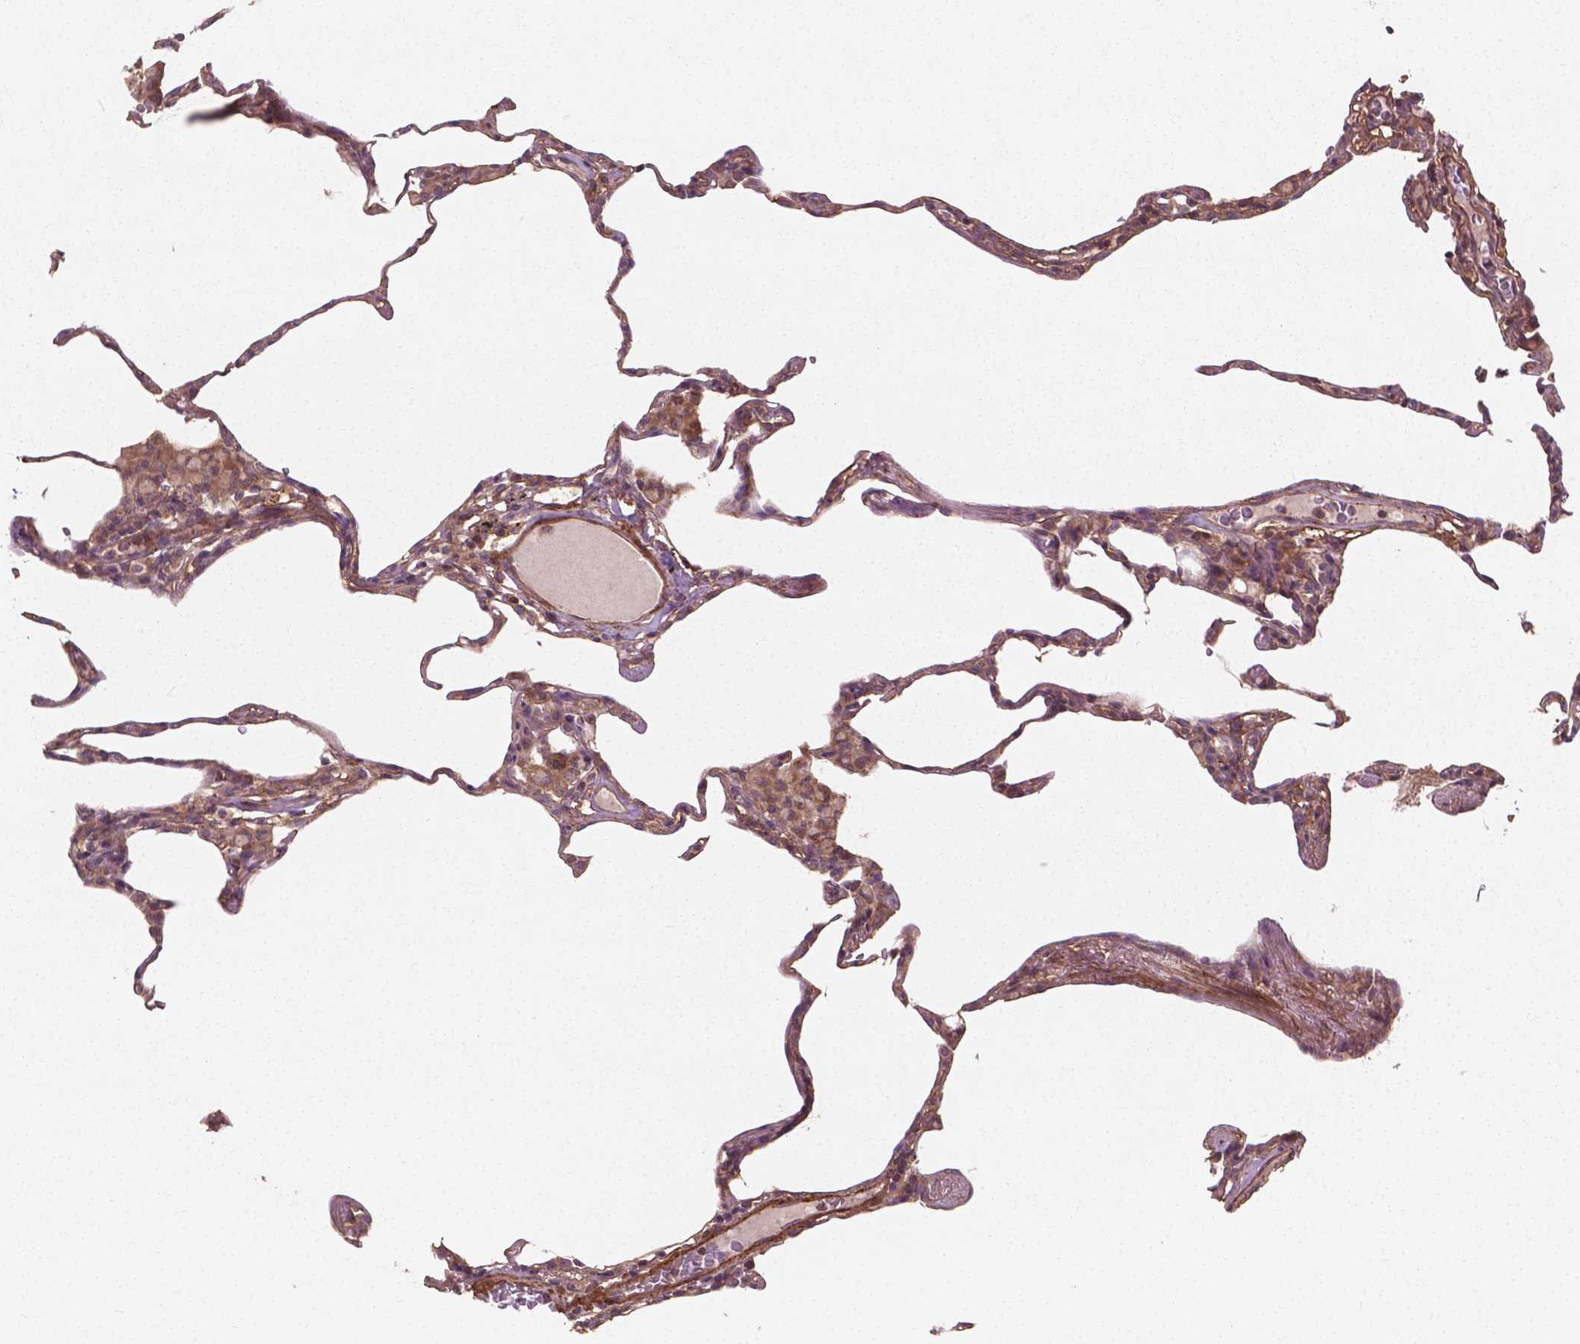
{"staining": {"intensity": "weak", "quantity": ">75%", "location": "cytoplasmic/membranous"}, "tissue": "lung", "cell_type": "Alveolar cells", "image_type": "normal", "snomed": [{"axis": "morphology", "description": "Normal tissue, NOS"}, {"axis": "topography", "description": "Lung"}], "caption": "A high-resolution image shows immunohistochemistry staining of normal lung, which displays weak cytoplasmic/membranous positivity in approximately >75% of alveolar cells. (DAB = brown stain, brightfield microscopy at high magnification).", "gene": "CYFIP1", "patient": {"sex": "female", "age": 57}}